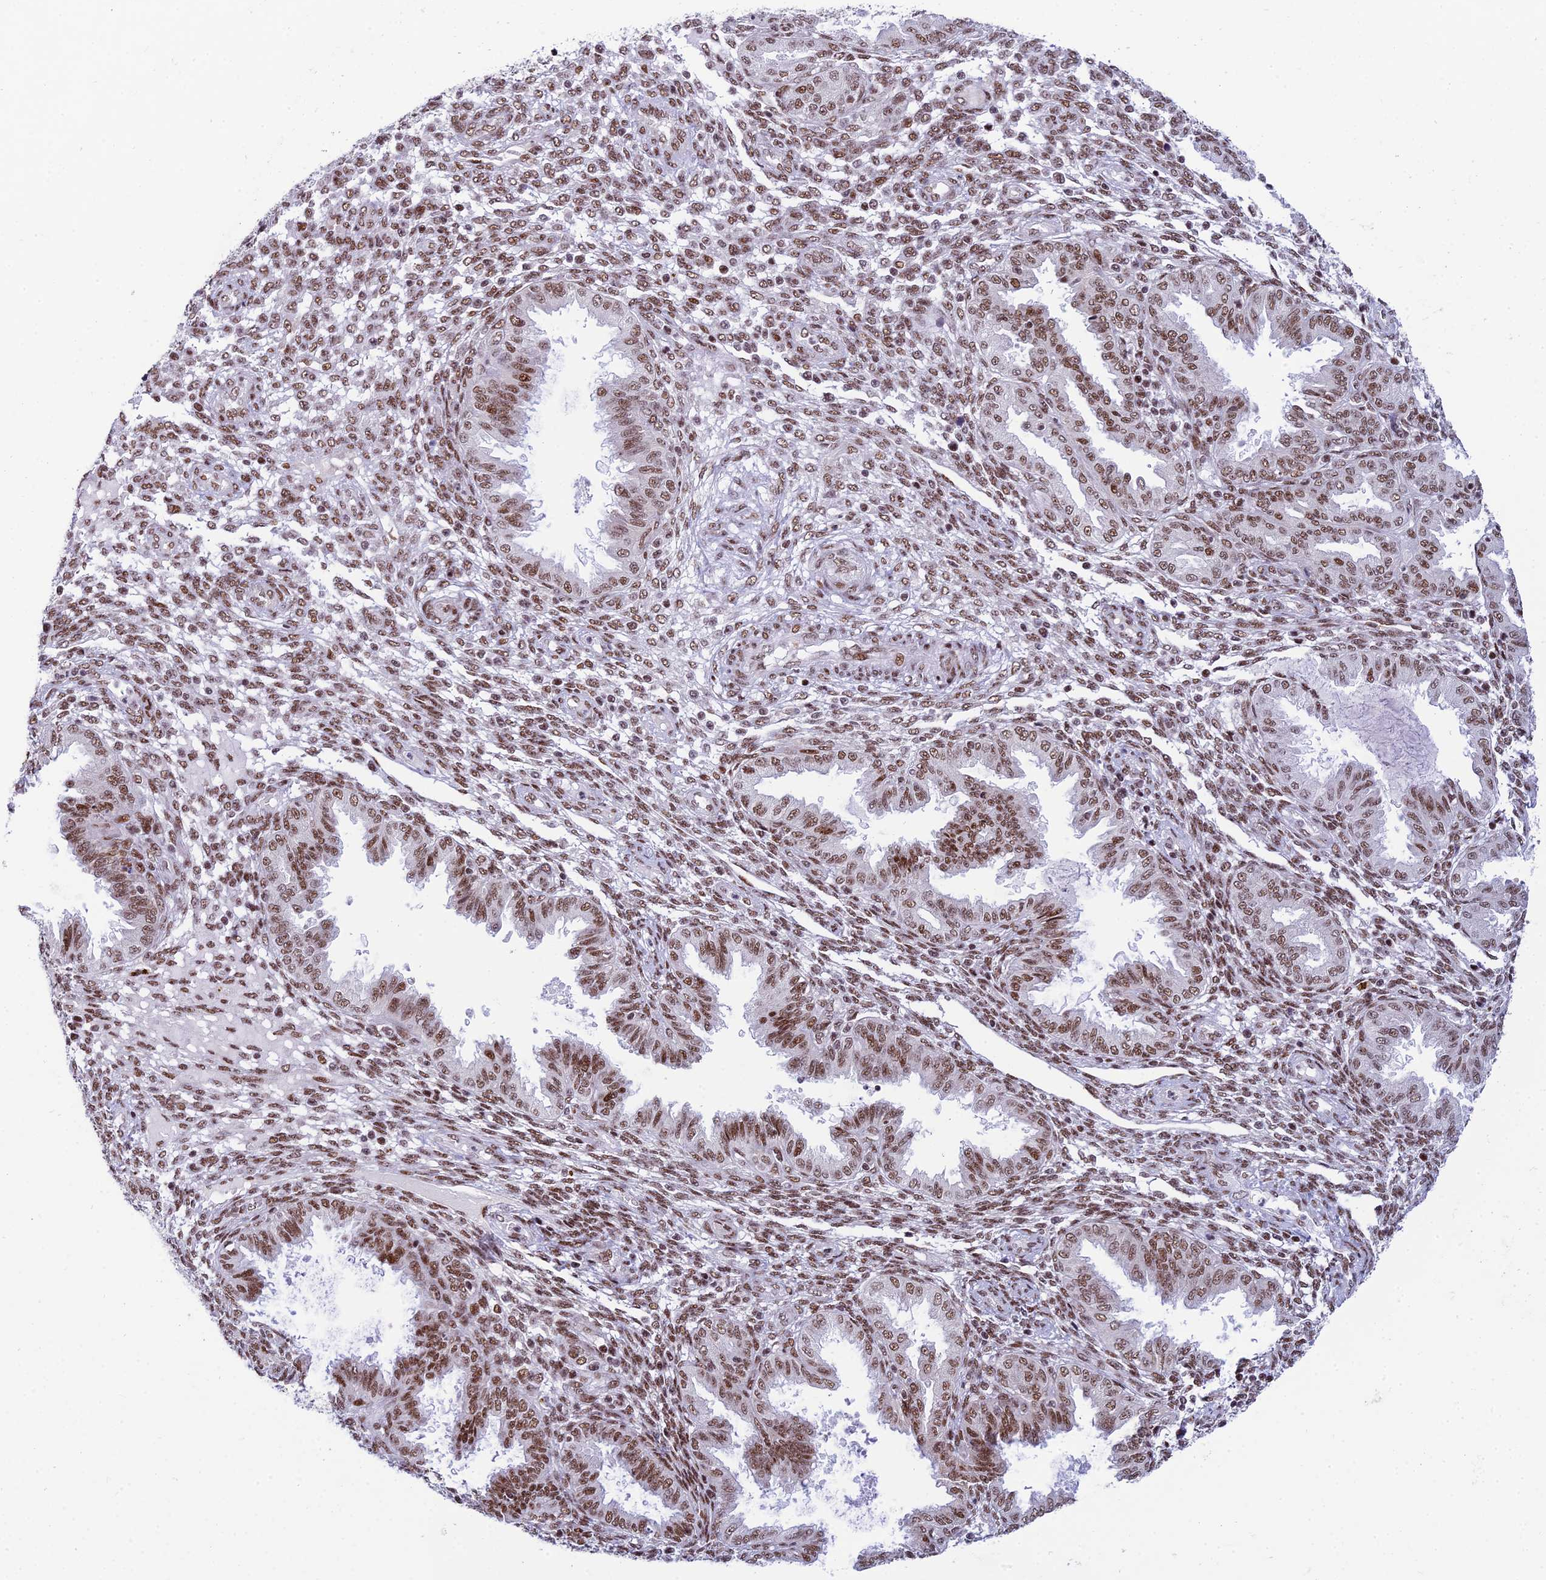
{"staining": {"intensity": "moderate", "quantity": "25%-75%", "location": "nuclear"}, "tissue": "endometrium", "cell_type": "Cells in endometrial stroma", "image_type": "normal", "snomed": [{"axis": "morphology", "description": "Normal tissue, NOS"}, {"axis": "topography", "description": "Endometrium"}], "caption": "High-power microscopy captured an immunohistochemistry (IHC) image of normal endometrium, revealing moderate nuclear expression in approximately 25%-75% of cells in endometrial stroma.", "gene": "USP22", "patient": {"sex": "female", "age": 33}}